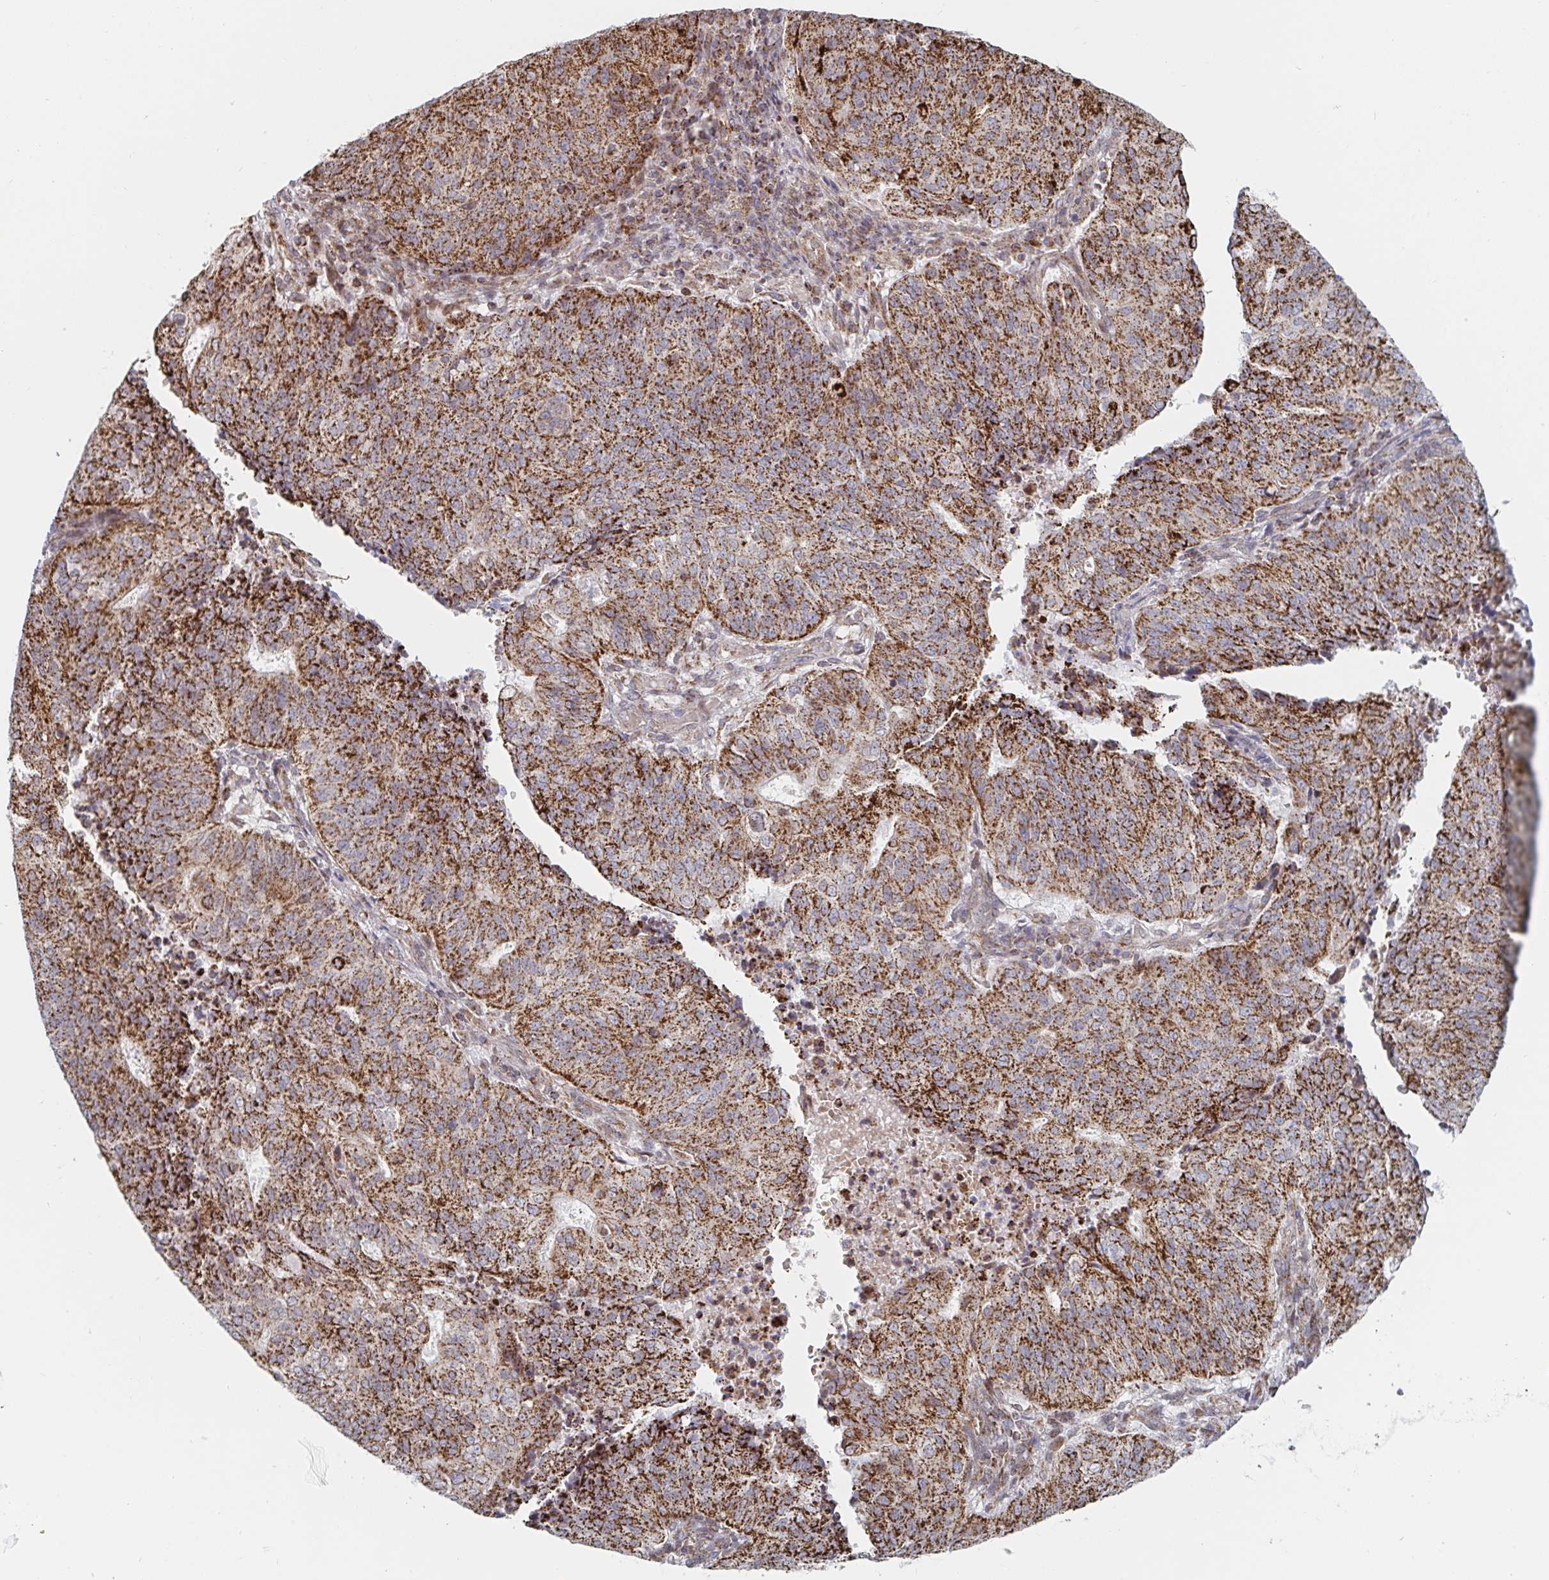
{"staining": {"intensity": "moderate", "quantity": ">75%", "location": "cytoplasmic/membranous"}, "tissue": "endometrial cancer", "cell_type": "Tumor cells", "image_type": "cancer", "snomed": [{"axis": "morphology", "description": "Adenocarcinoma, NOS"}, {"axis": "topography", "description": "Endometrium"}], "caption": "High-magnification brightfield microscopy of endometrial cancer (adenocarcinoma) stained with DAB (brown) and counterstained with hematoxylin (blue). tumor cells exhibit moderate cytoplasmic/membranous staining is identified in about>75% of cells.", "gene": "STARD8", "patient": {"sex": "female", "age": 82}}